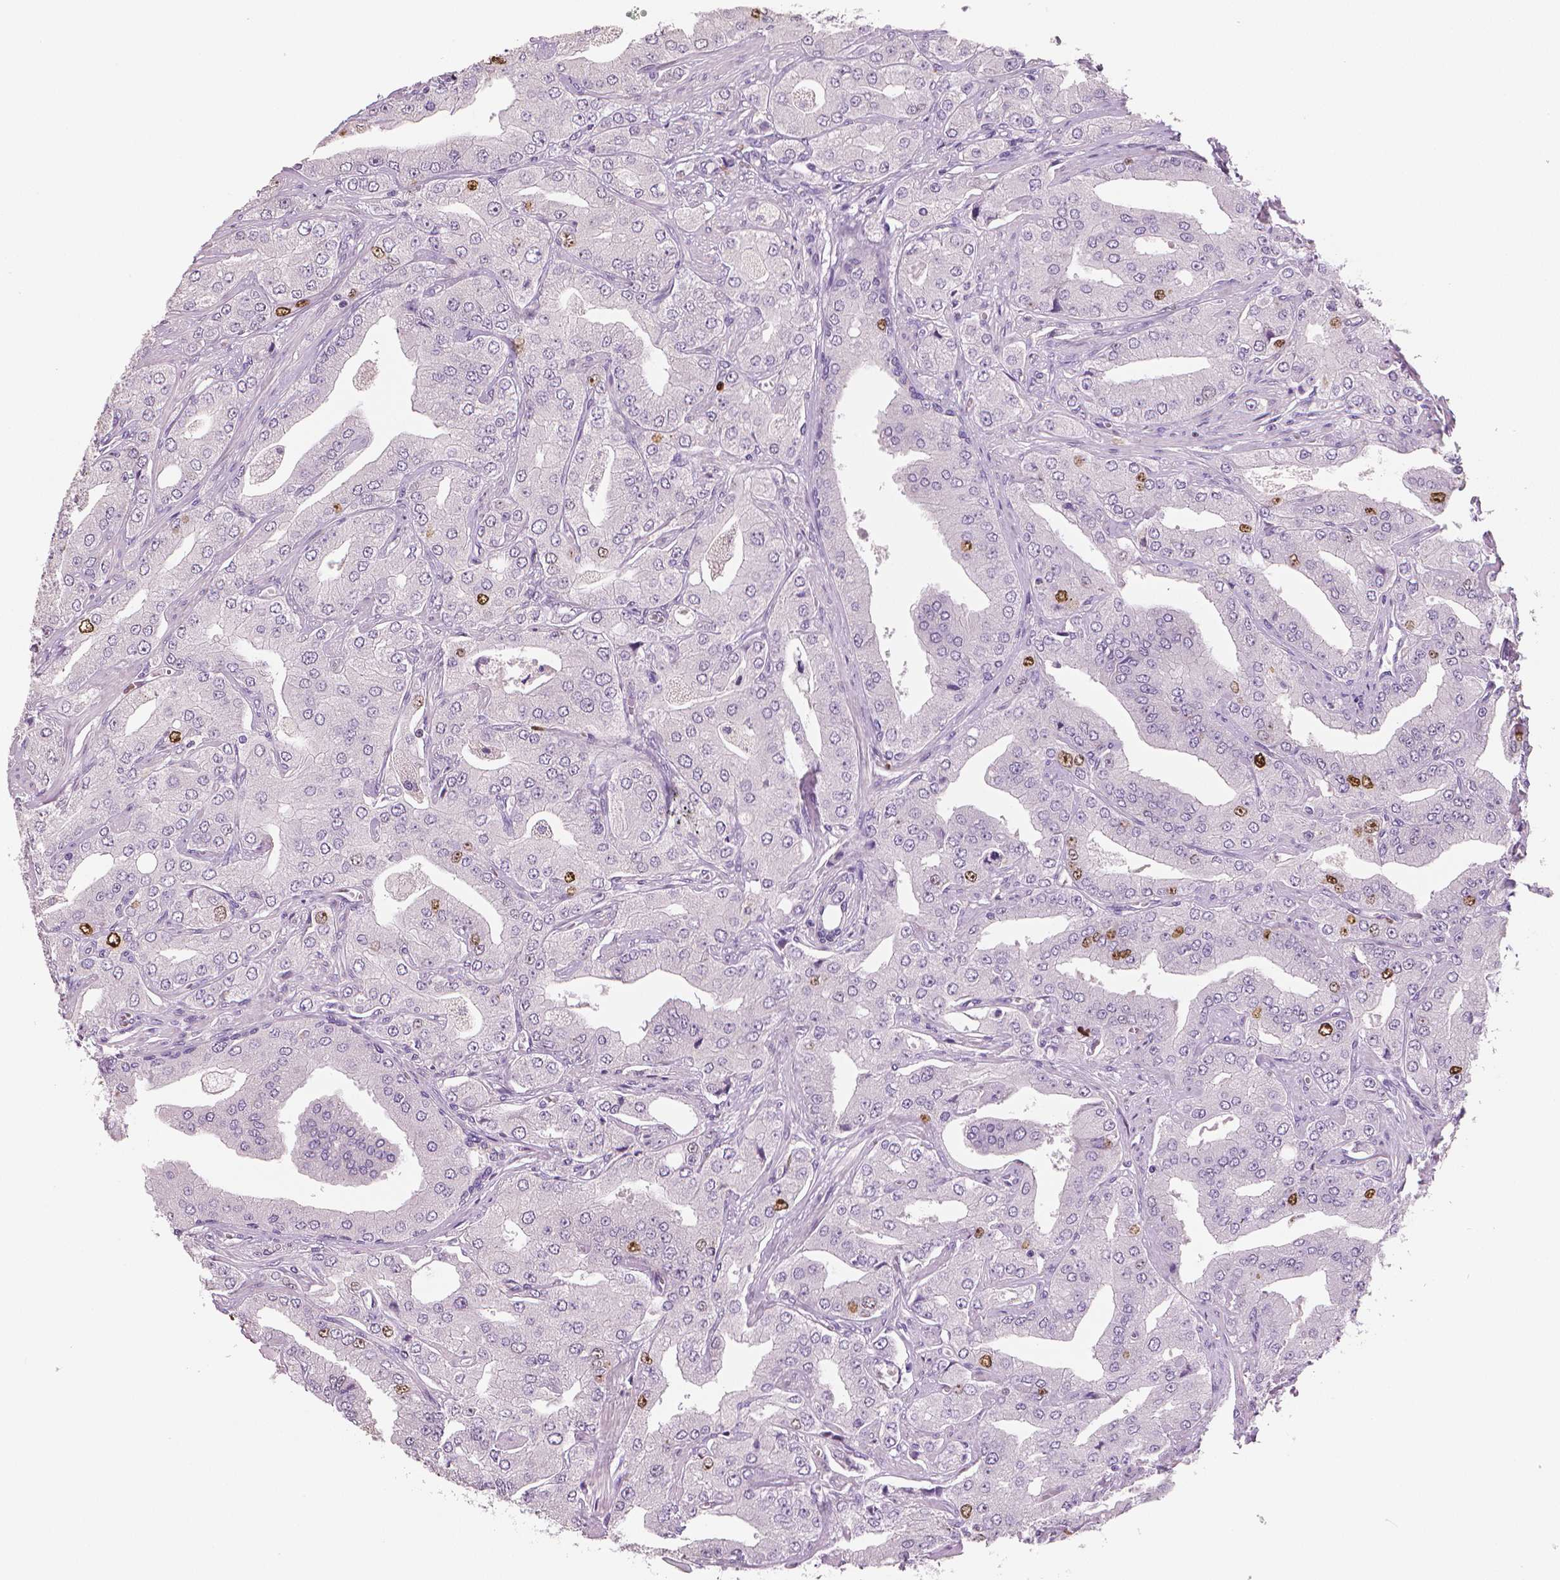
{"staining": {"intensity": "strong", "quantity": "<25%", "location": "nuclear"}, "tissue": "prostate cancer", "cell_type": "Tumor cells", "image_type": "cancer", "snomed": [{"axis": "morphology", "description": "Adenocarcinoma, Low grade"}, {"axis": "topography", "description": "Prostate"}], "caption": "Protein staining of prostate cancer (adenocarcinoma (low-grade)) tissue exhibits strong nuclear staining in about <25% of tumor cells. (Stains: DAB (3,3'-diaminobenzidine) in brown, nuclei in blue, Microscopy: brightfield microscopy at high magnification).", "gene": "MKI67", "patient": {"sex": "male", "age": 60}}